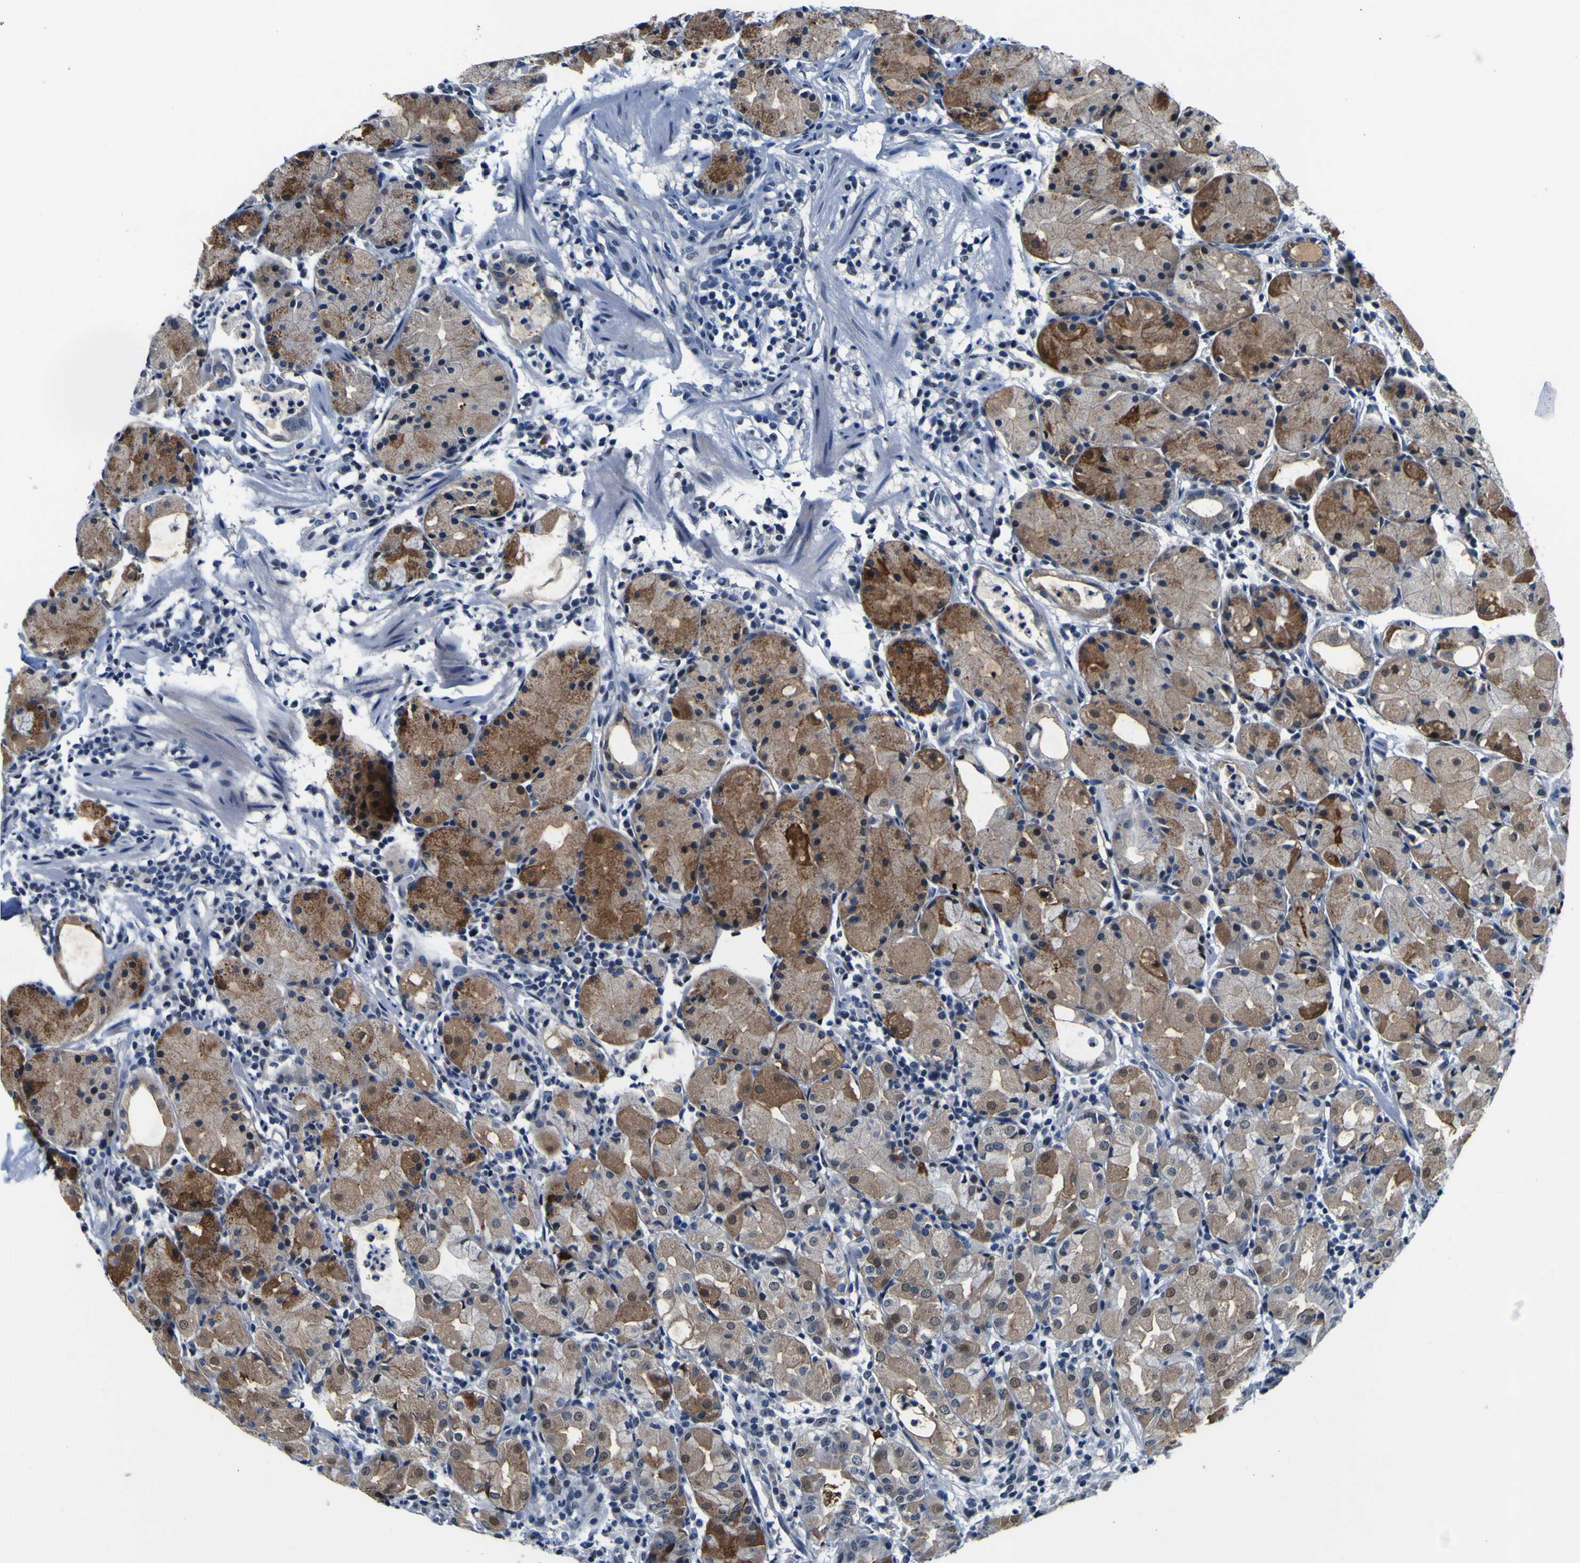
{"staining": {"intensity": "moderate", "quantity": "25%-75%", "location": "cytoplasmic/membranous,nuclear"}, "tissue": "stomach", "cell_type": "Glandular cells", "image_type": "normal", "snomed": [{"axis": "morphology", "description": "Normal tissue, NOS"}, {"axis": "topography", "description": "Stomach"}, {"axis": "topography", "description": "Stomach, lower"}], "caption": "Moderate cytoplasmic/membranous,nuclear positivity is appreciated in about 25%-75% of glandular cells in normal stomach.", "gene": "CUL4B", "patient": {"sex": "female", "age": 75}}